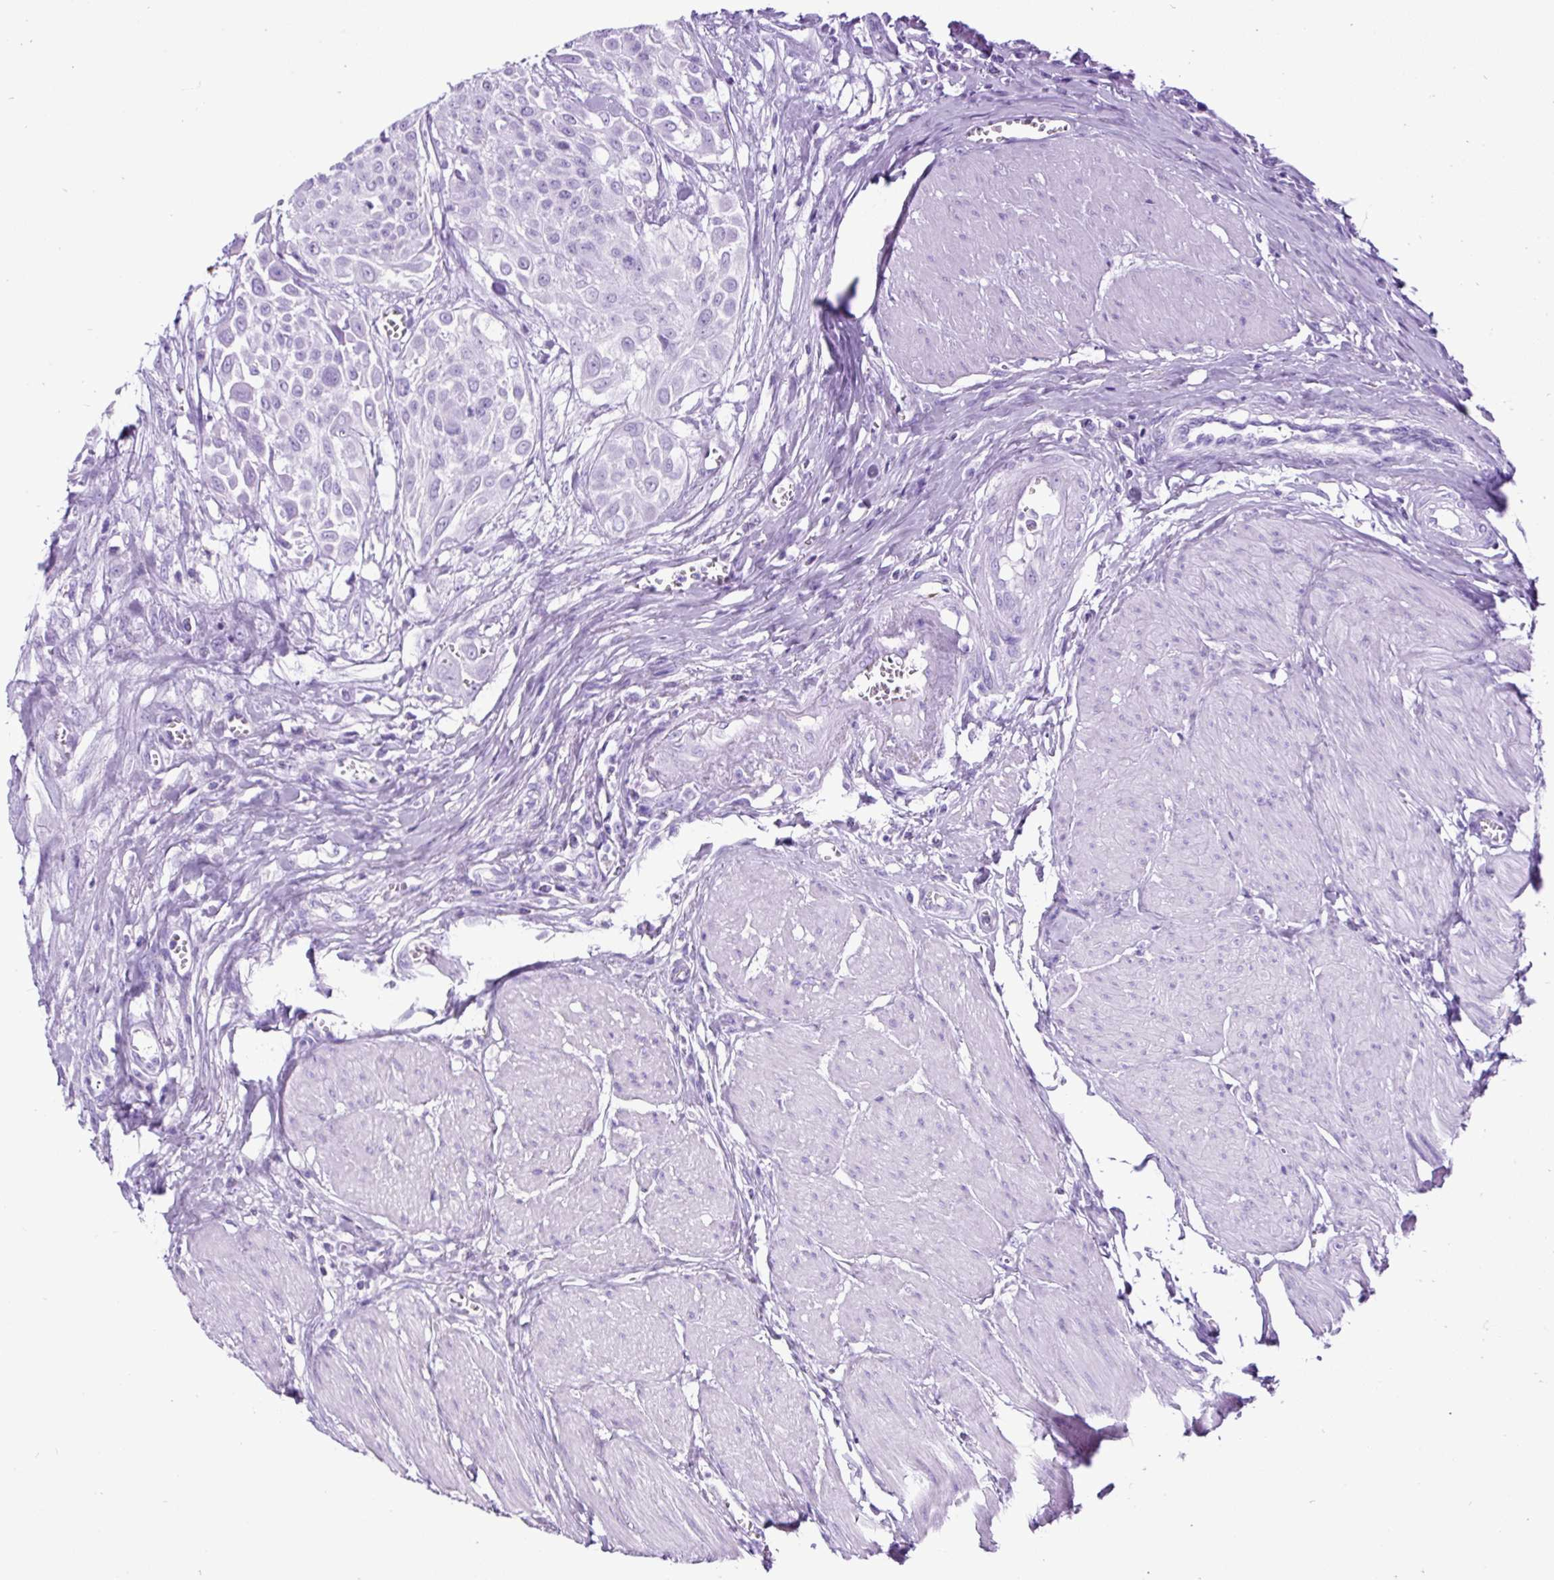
{"staining": {"intensity": "negative", "quantity": "none", "location": "none"}, "tissue": "urothelial cancer", "cell_type": "Tumor cells", "image_type": "cancer", "snomed": [{"axis": "morphology", "description": "Urothelial carcinoma, High grade"}, {"axis": "topography", "description": "Urinary bladder"}], "caption": "Tumor cells are negative for brown protein staining in urothelial cancer.", "gene": "CEL", "patient": {"sex": "male", "age": 57}}